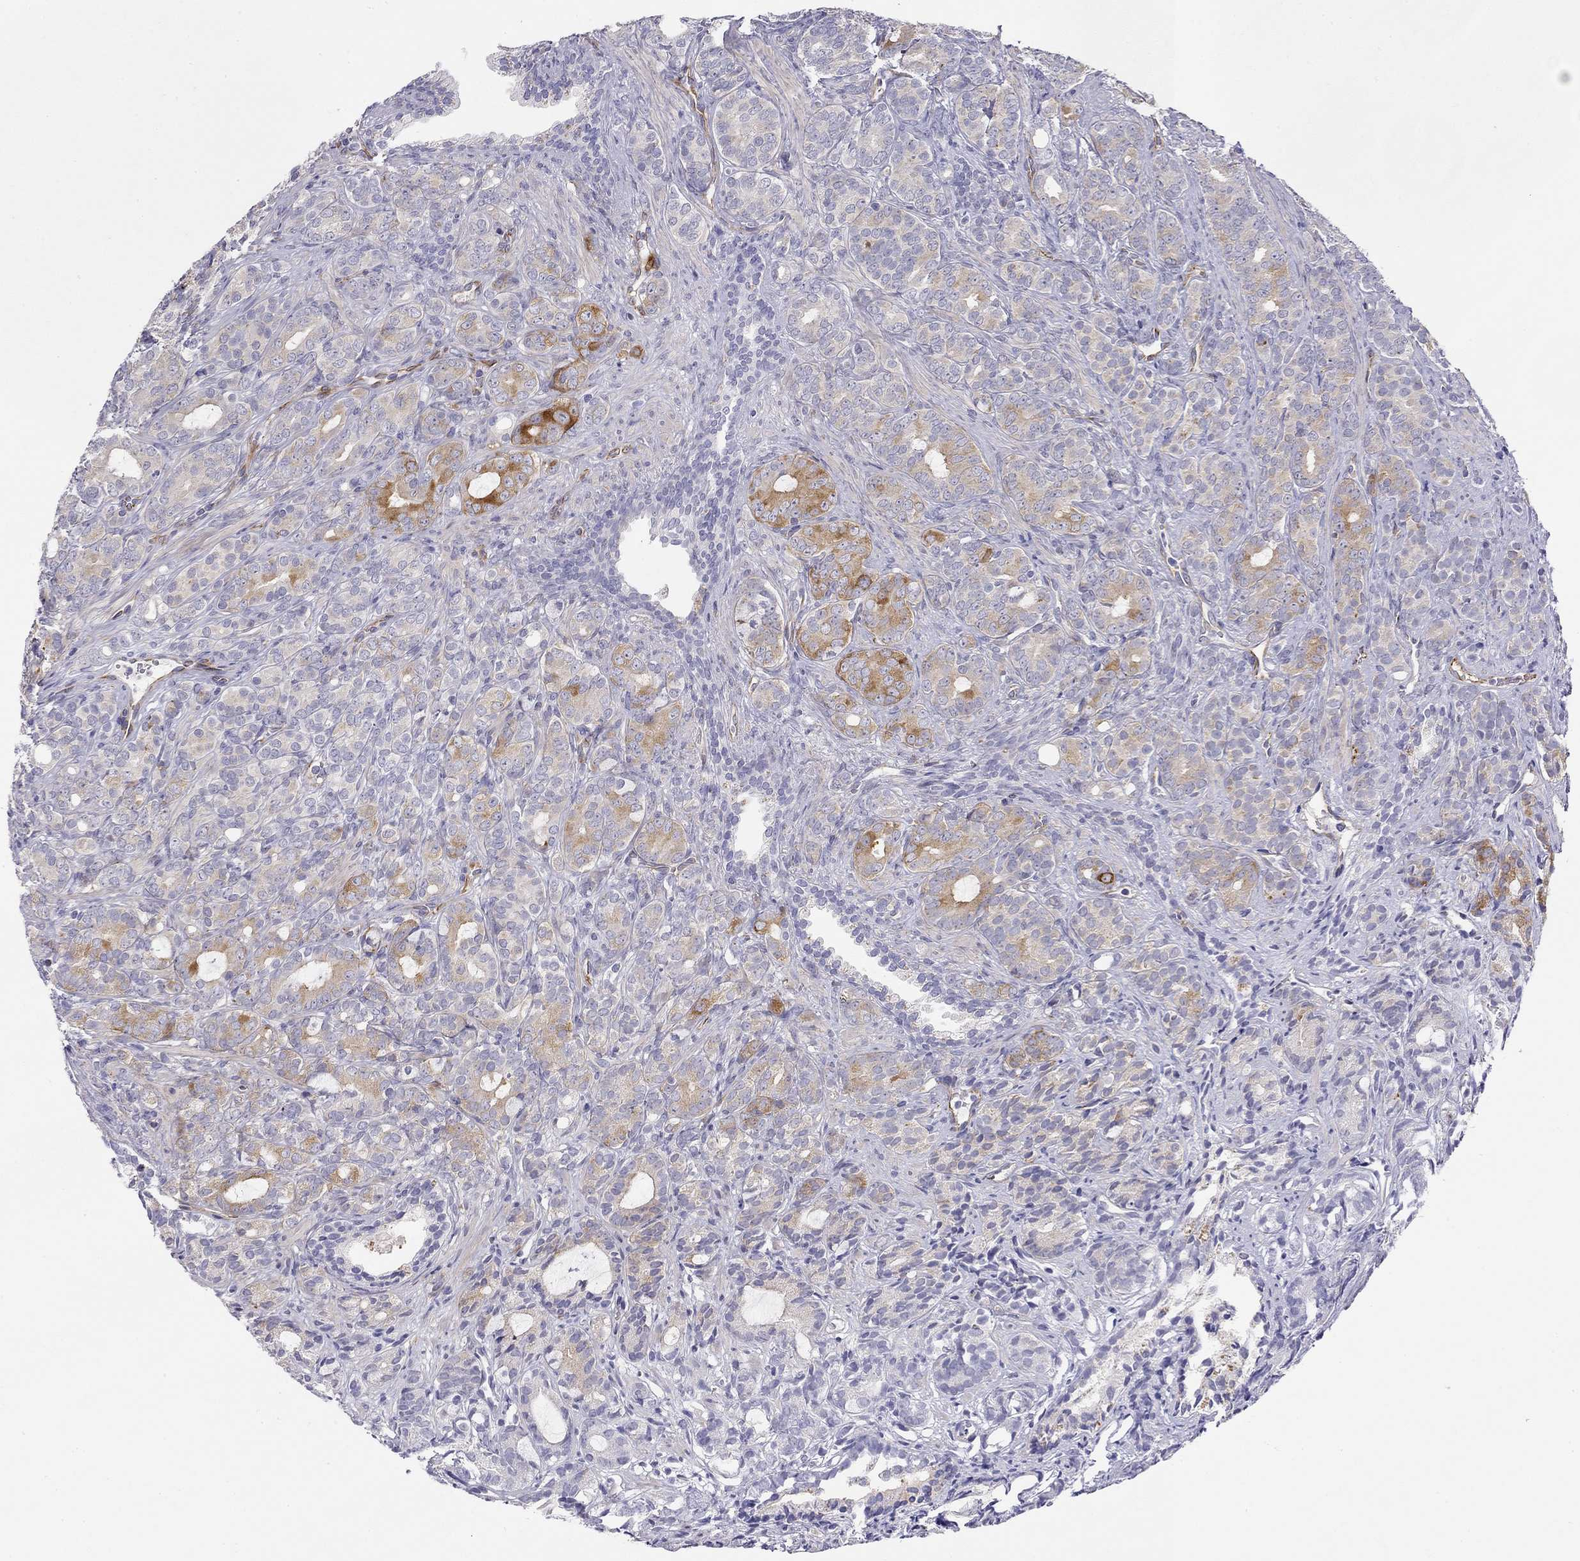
{"staining": {"intensity": "strong", "quantity": "<25%", "location": "cytoplasmic/membranous"}, "tissue": "prostate cancer", "cell_type": "Tumor cells", "image_type": "cancer", "snomed": [{"axis": "morphology", "description": "Adenocarcinoma, High grade"}, {"axis": "topography", "description": "Prostate"}], "caption": "This is an image of immunohistochemistry (IHC) staining of prostate cancer (adenocarcinoma (high-grade)), which shows strong positivity in the cytoplasmic/membranous of tumor cells.", "gene": "RTL1", "patient": {"sex": "male", "age": 84}}